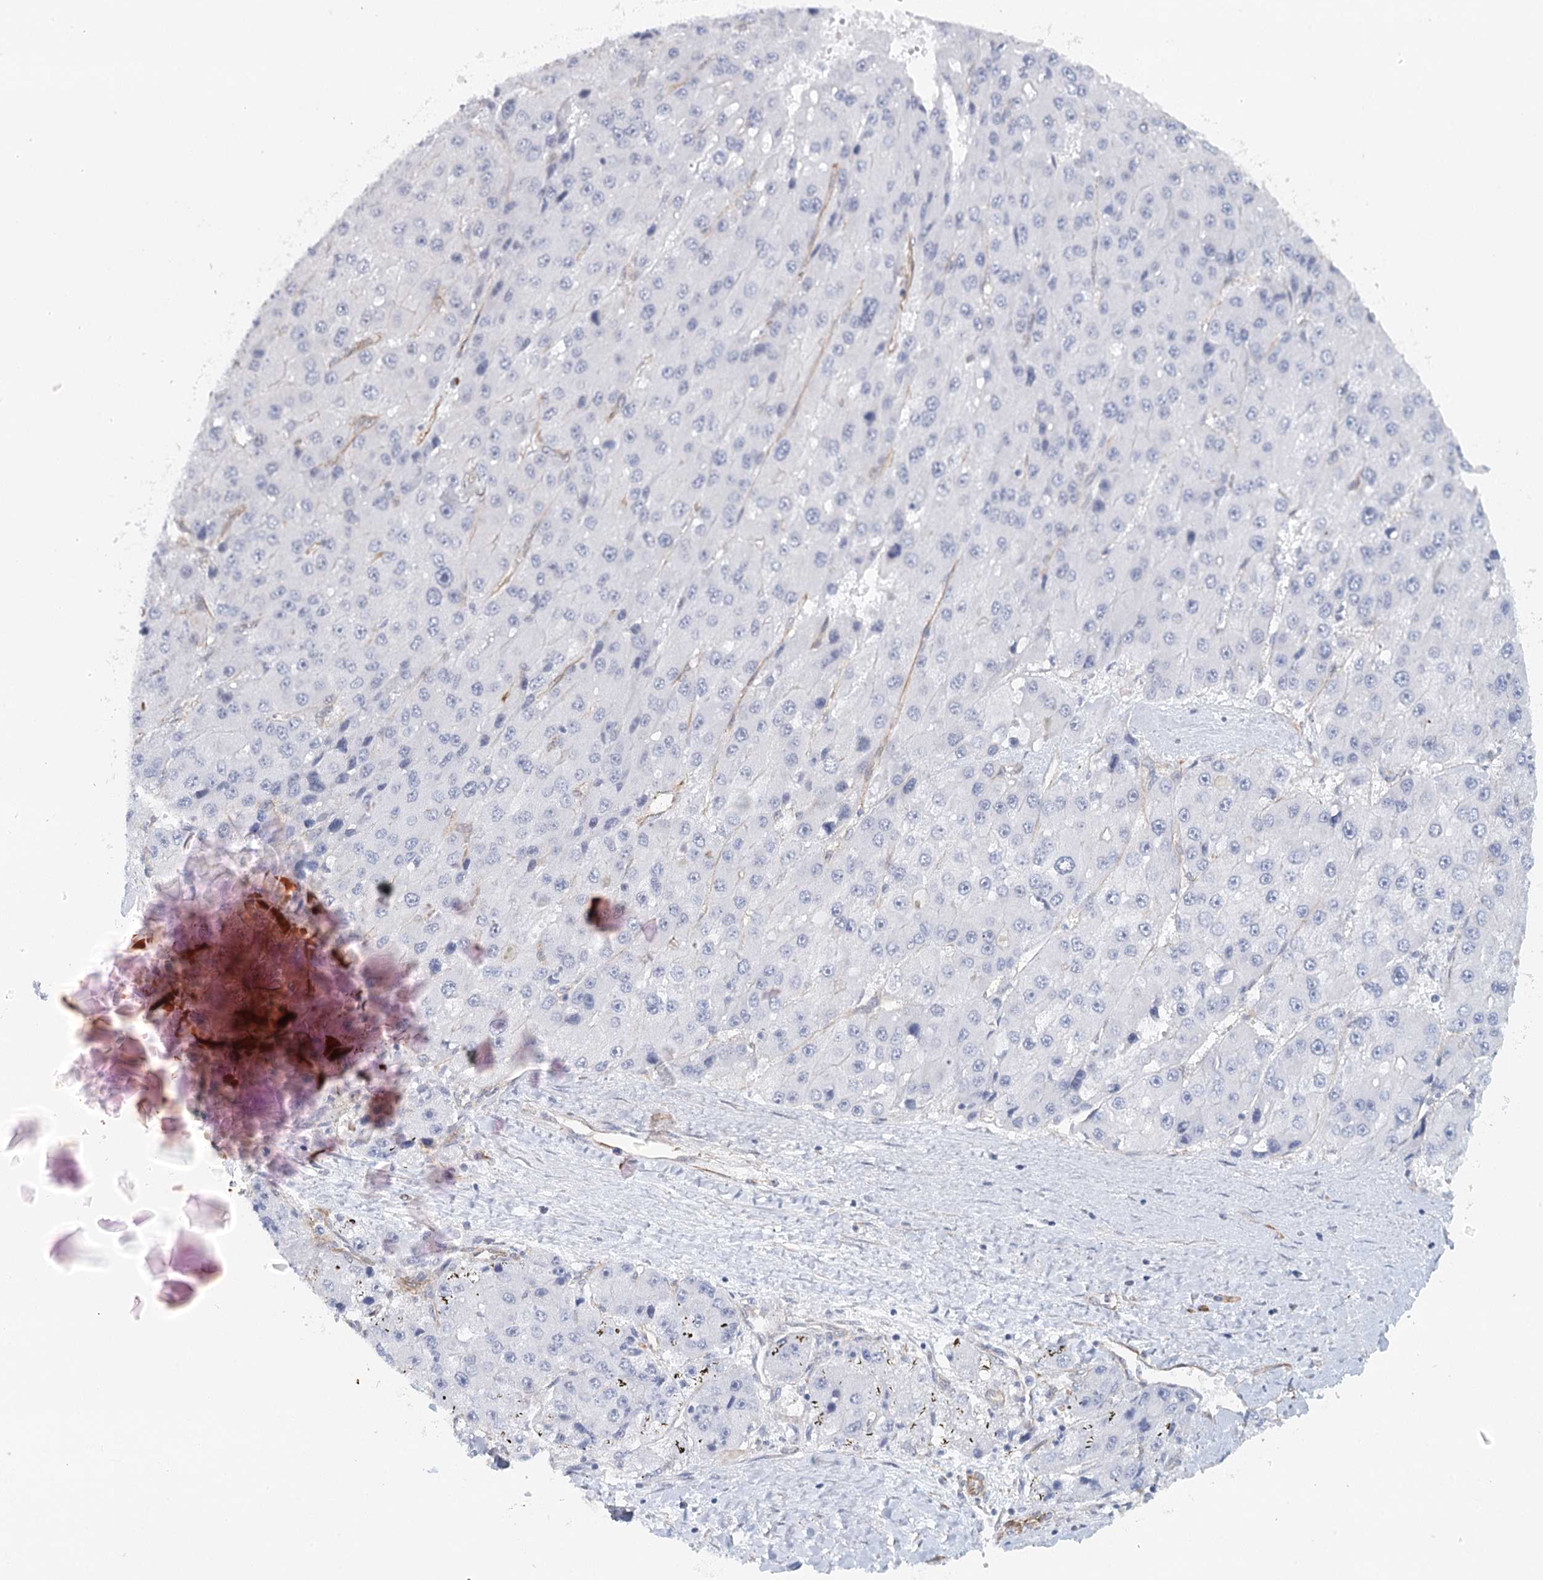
{"staining": {"intensity": "negative", "quantity": "none", "location": "none"}, "tissue": "liver cancer", "cell_type": "Tumor cells", "image_type": "cancer", "snomed": [{"axis": "morphology", "description": "Carcinoma, Hepatocellular, NOS"}, {"axis": "topography", "description": "Liver"}], "caption": "Immunohistochemistry photomicrograph of human hepatocellular carcinoma (liver) stained for a protein (brown), which reveals no positivity in tumor cells. The staining was performed using DAB (3,3'-diaminobenzidine) to visualize the protein expression in brown, while the nuclei were stained in blue with hematoxylin (Magnification: 20x).", "gene": "SYNPO", "patient": {"sex": "female", "age": 73}}